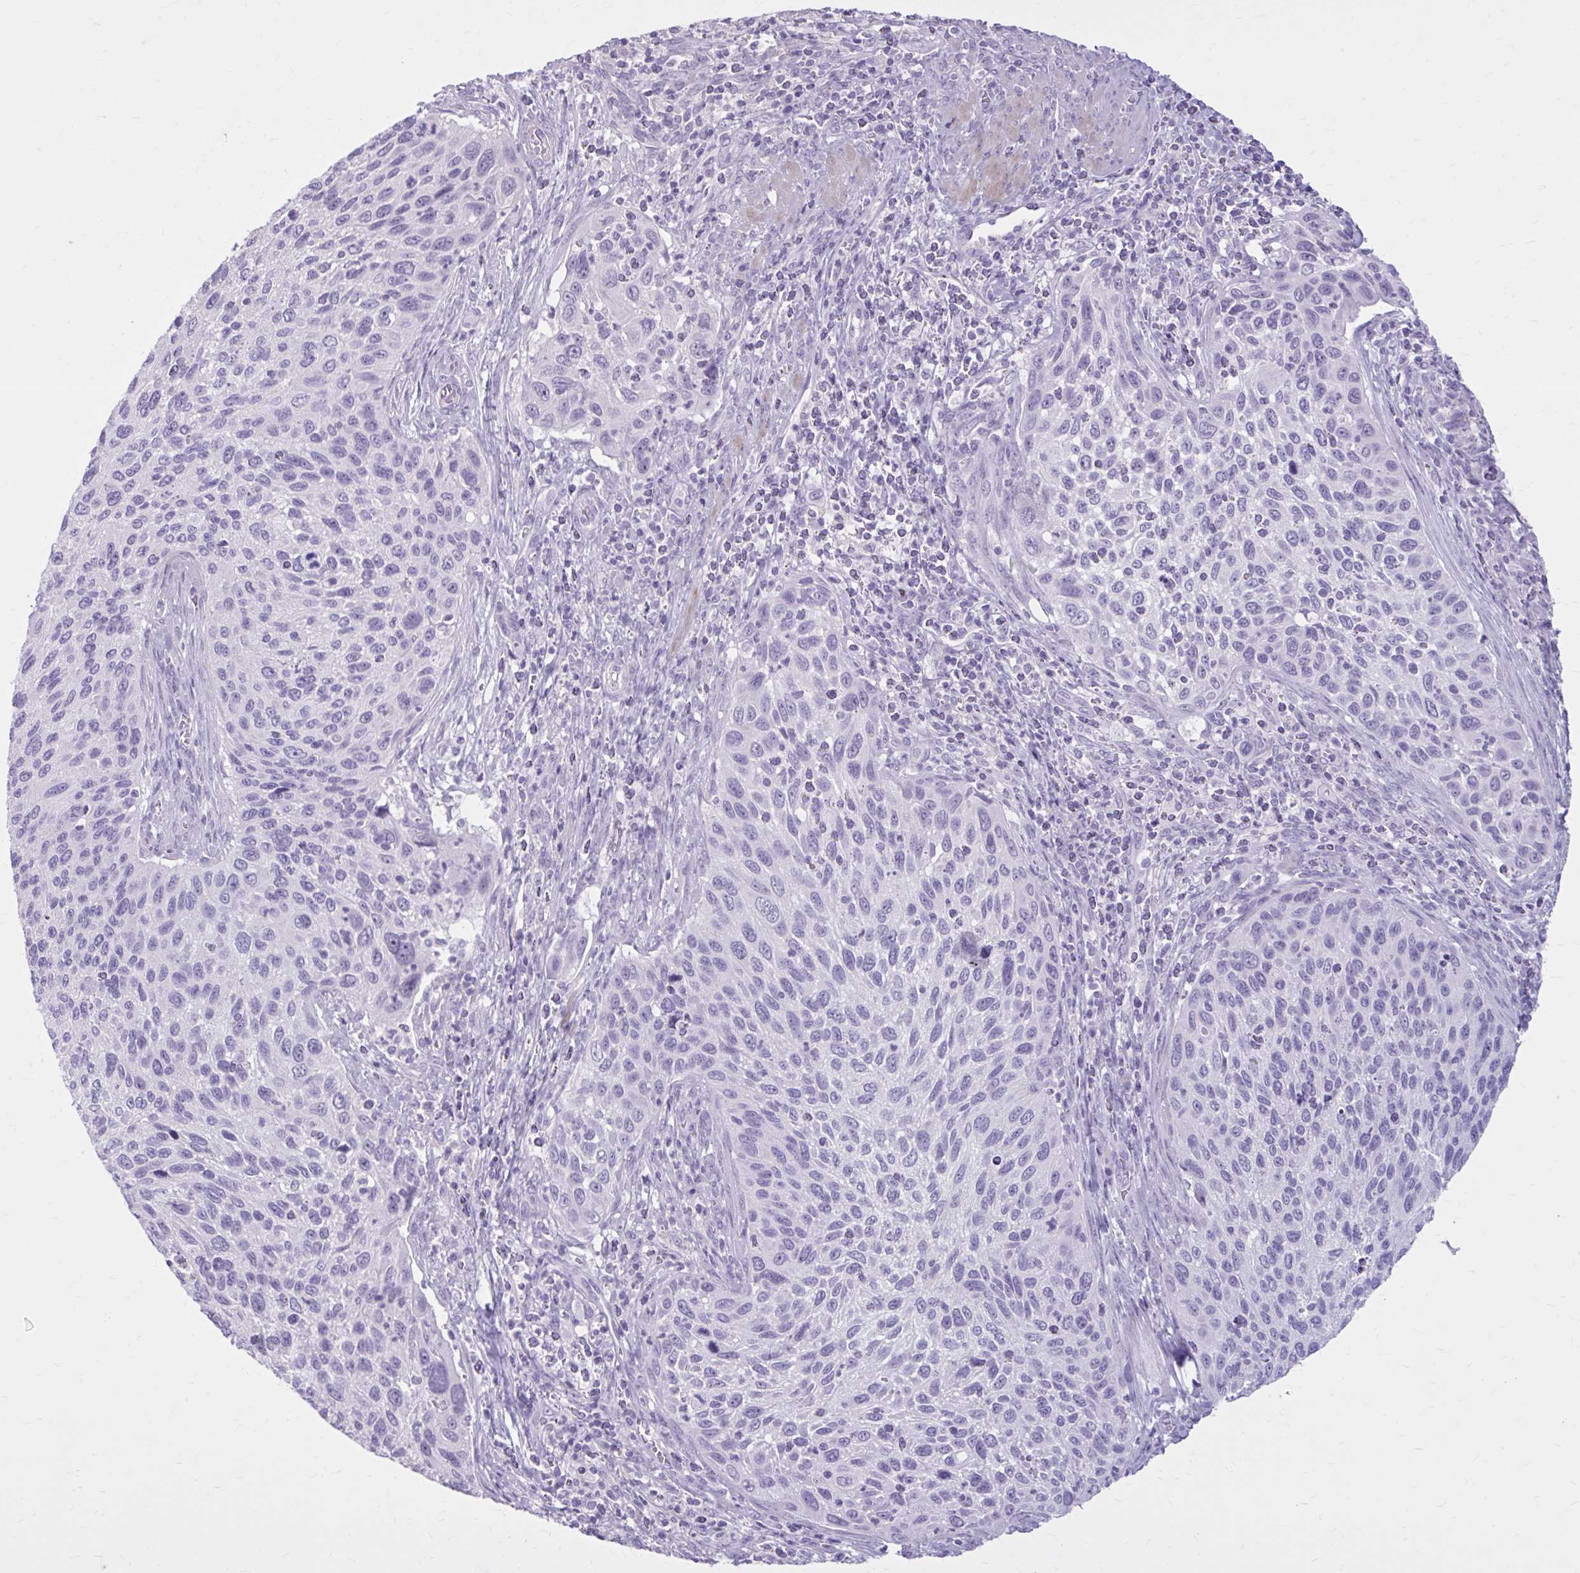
{"staining": {"intensity": "negative", "quantity": "none", "location": "none"}, "tissue": "cervical cancer", "cell_type": "Tumor cells", "image_type": "cancer", "snomed": [{"axis": "morphology", "description": "Squamous cell carcinoma, NOS"}, {"axis": "topography", "description": "Cervix"}], "caption": "This micrograph is of cervical cancer stained with immunohistochemistry to label a protein in brown with the nuclei are counter-stained blue. There is no expression in tumor cells. (Stains: DAB immunohistochemistry (IHC) with hematoxylin counter stain, Microscopy: brightfield microscopy at high magnification).", "gene": "OR4B1", "patient": {"sex": "female", "age": 70}}